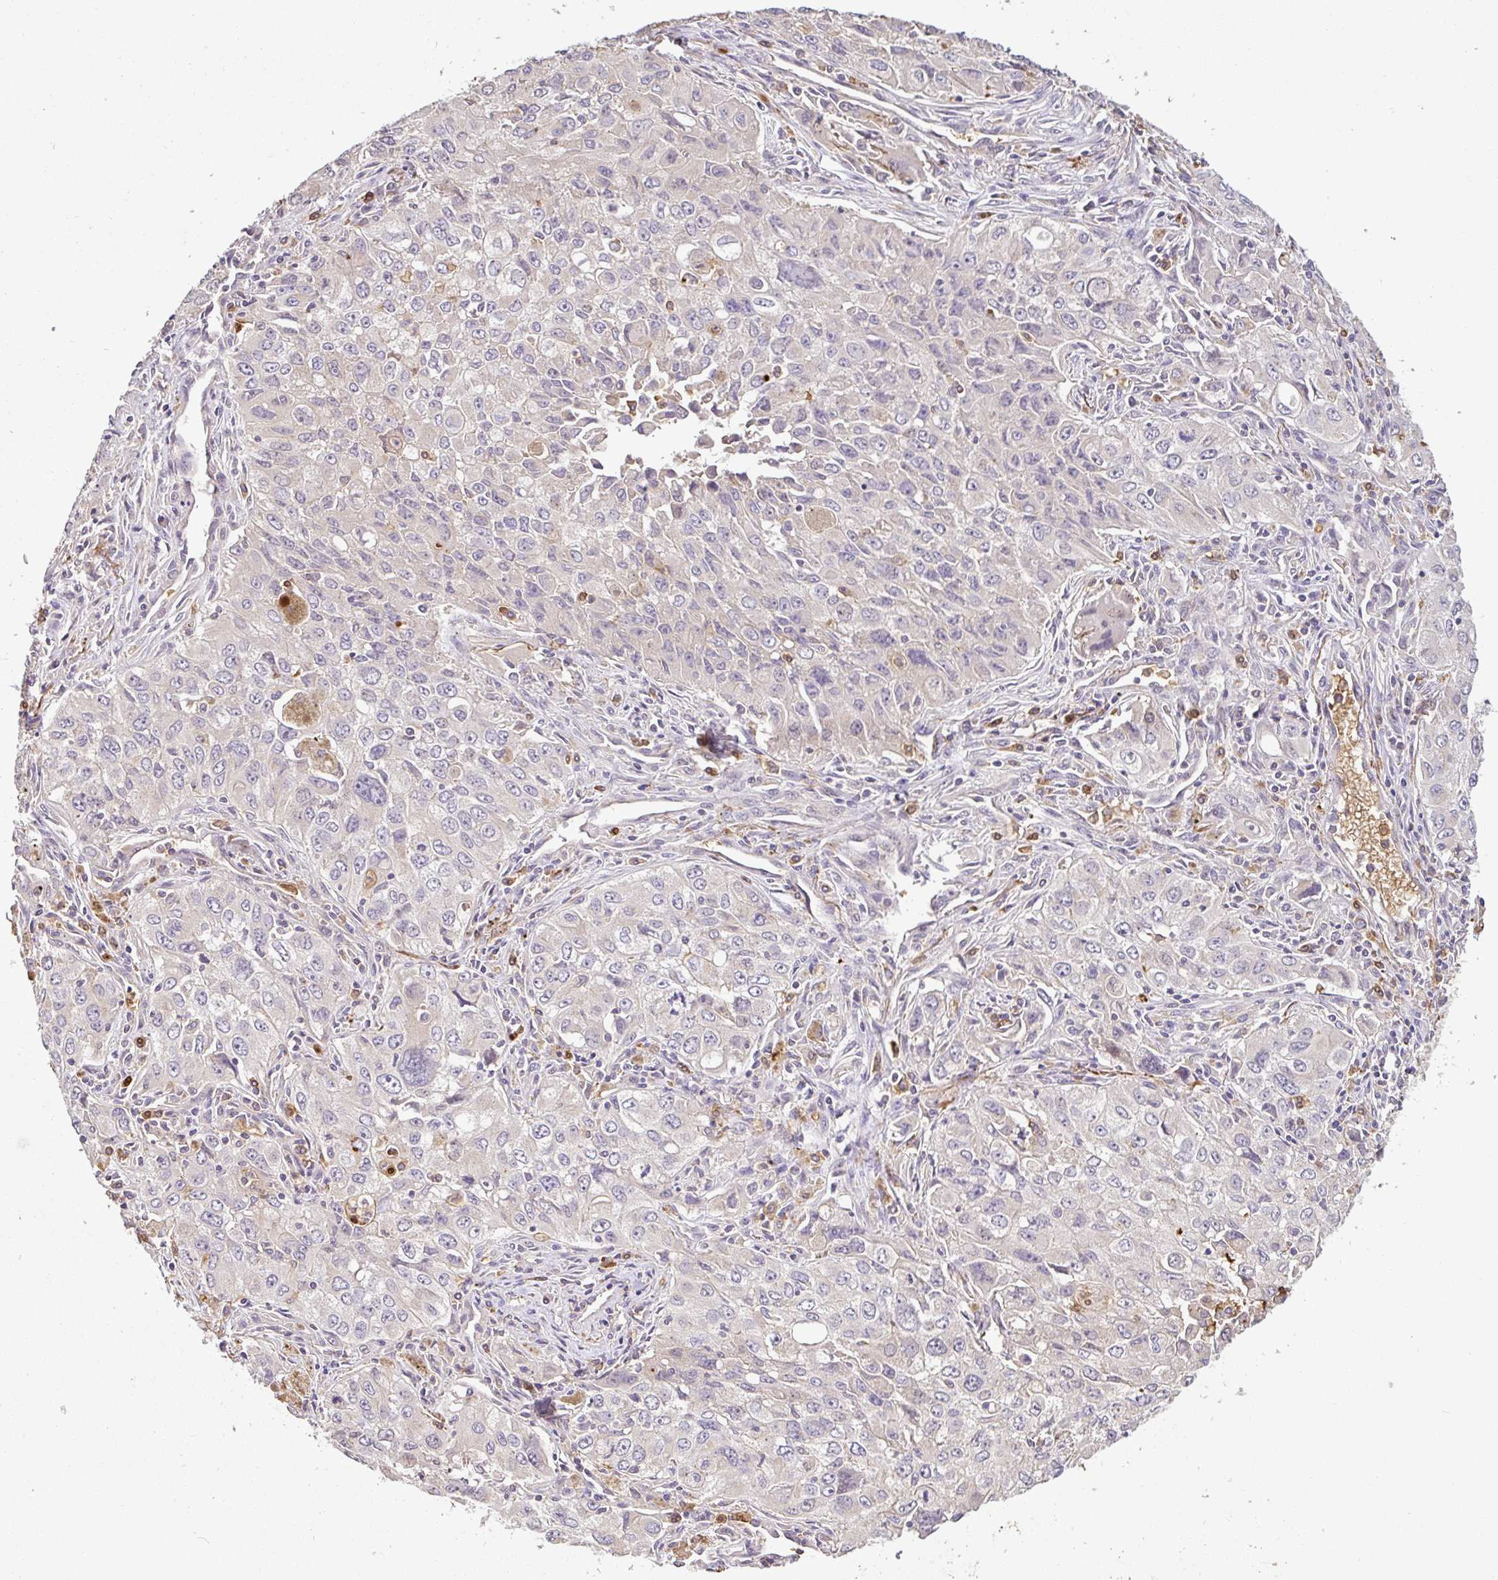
{"staining": {"intensity": "negative", "quantity": "none", "location": "none"}, "tissue": "lung cancer", "cell_type": "Tumor cells", "image_type": "cancer", "snomed": [{"axis": "morphology", "description": "Adenocarcinoma, NOS"}, {"axis": "morphology", "description": "Adenocarcinoma, metastatic, NOS"}, {"axis": "topography", "description": "Lymph node"}, {"axis": "topography", "description": "Lung"}], "caption": "Protein analysis of lung cancer (adenocarcinoma) exhibits no significant staining in tumor cells. (DAB immunohistochemistry (IHC) with hematoxylin counter stain).", "gene": "C1QTNF9B", "patient": {"sex": "female", "age": 42}}